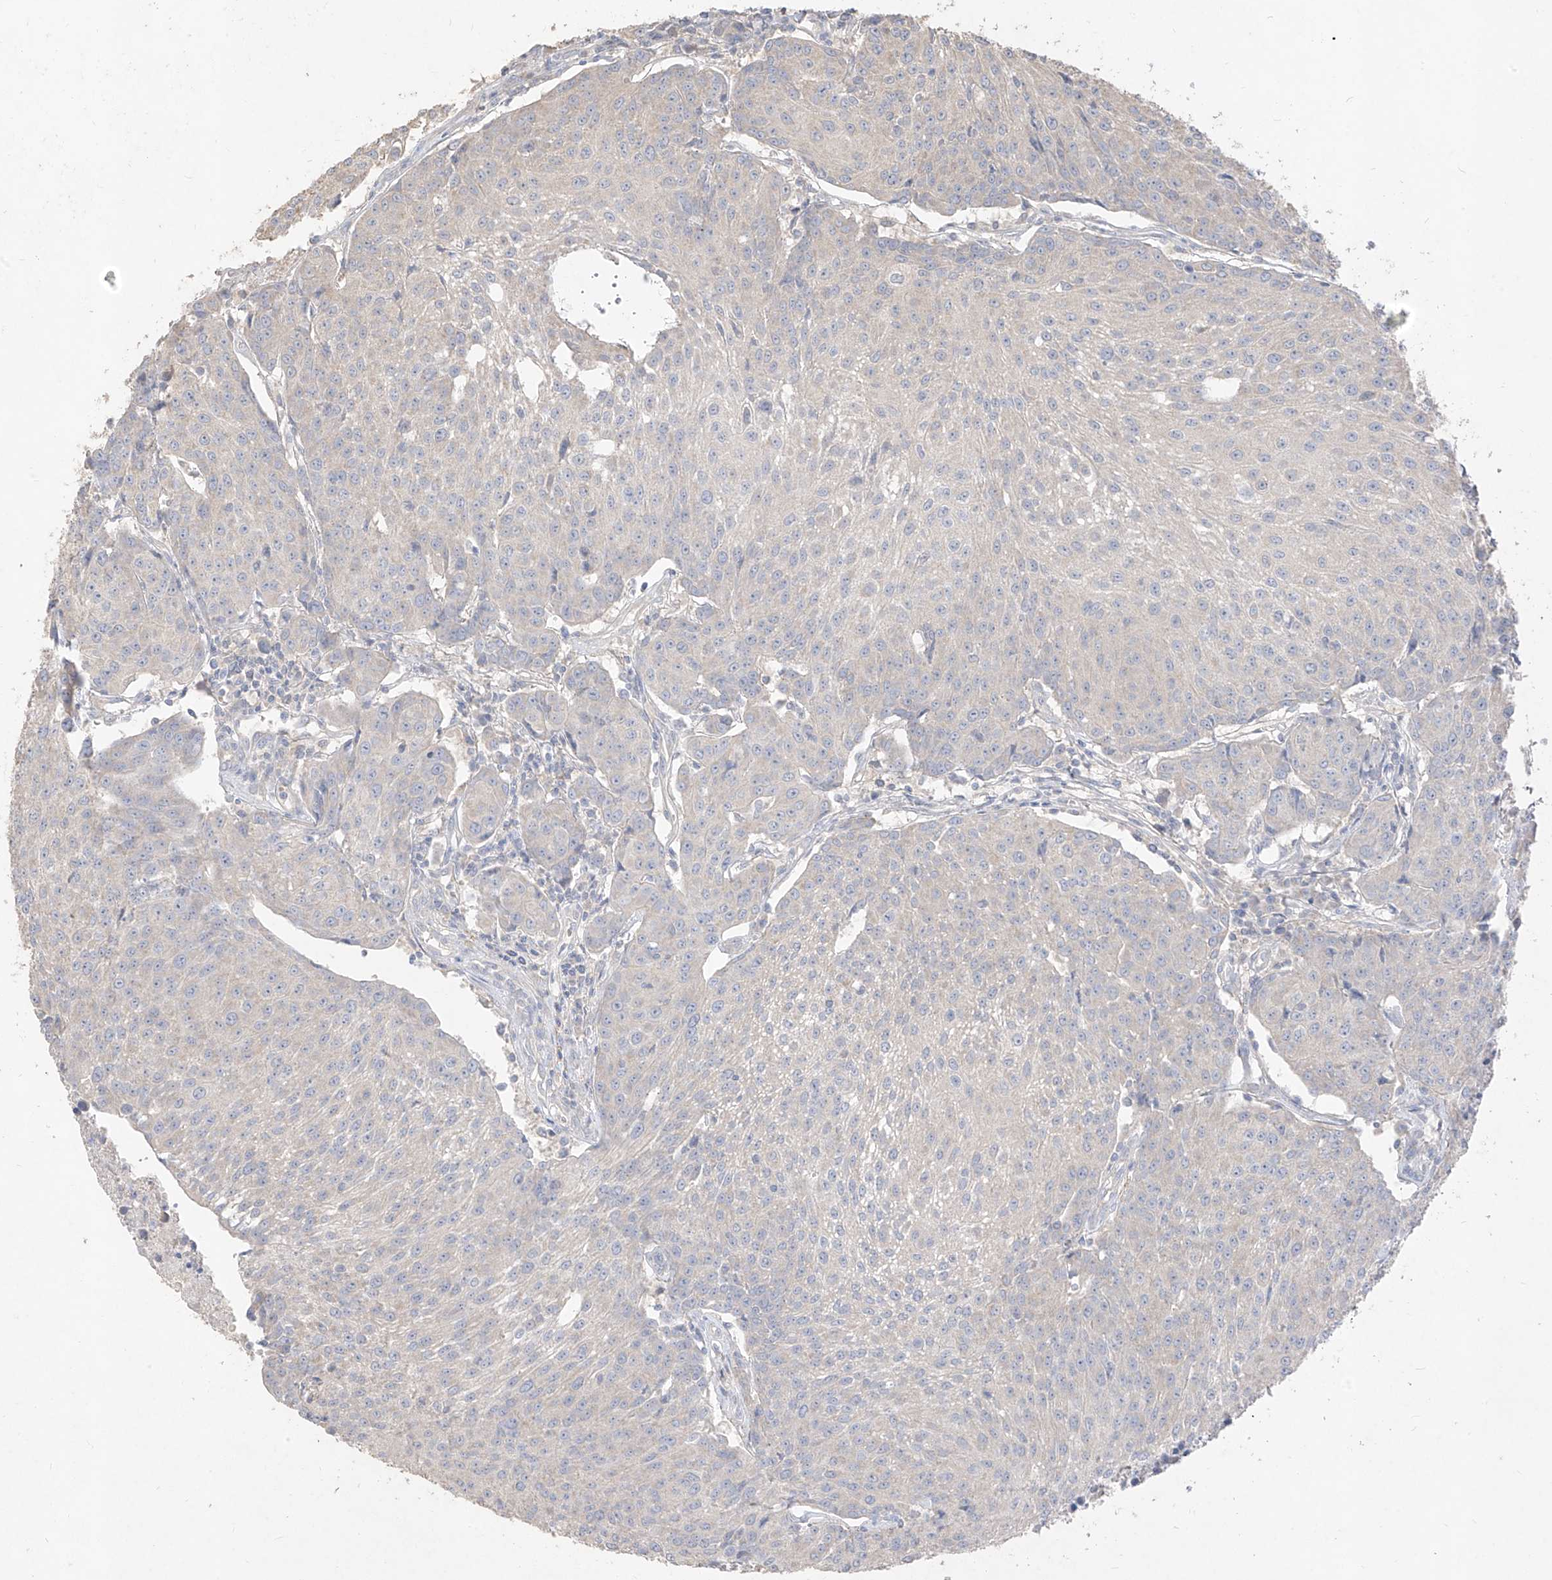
{"staining": {"intensity": "negative", "quantity": "none", "location": "none"}, "tissue": "urothelial cancer", "cell_type": "Tumor cells", "image_type": "cancer", "snomed": [{"axis": "morphology", "description": "Urothelial carcinoma, High grade"}, {"axis": "topography", "description": "Urinary bladder"}], "caption": "A histopathology image of urothelial cancer stained for a protein displays no brown staining in tumor cells. (Brightfield microscopy of DAB (3,3'-diaminobenzidine) immunohistochemistry at high magnification).", "gene": "ZZEF1", "patient": {"sex": "female", "age": 85}}